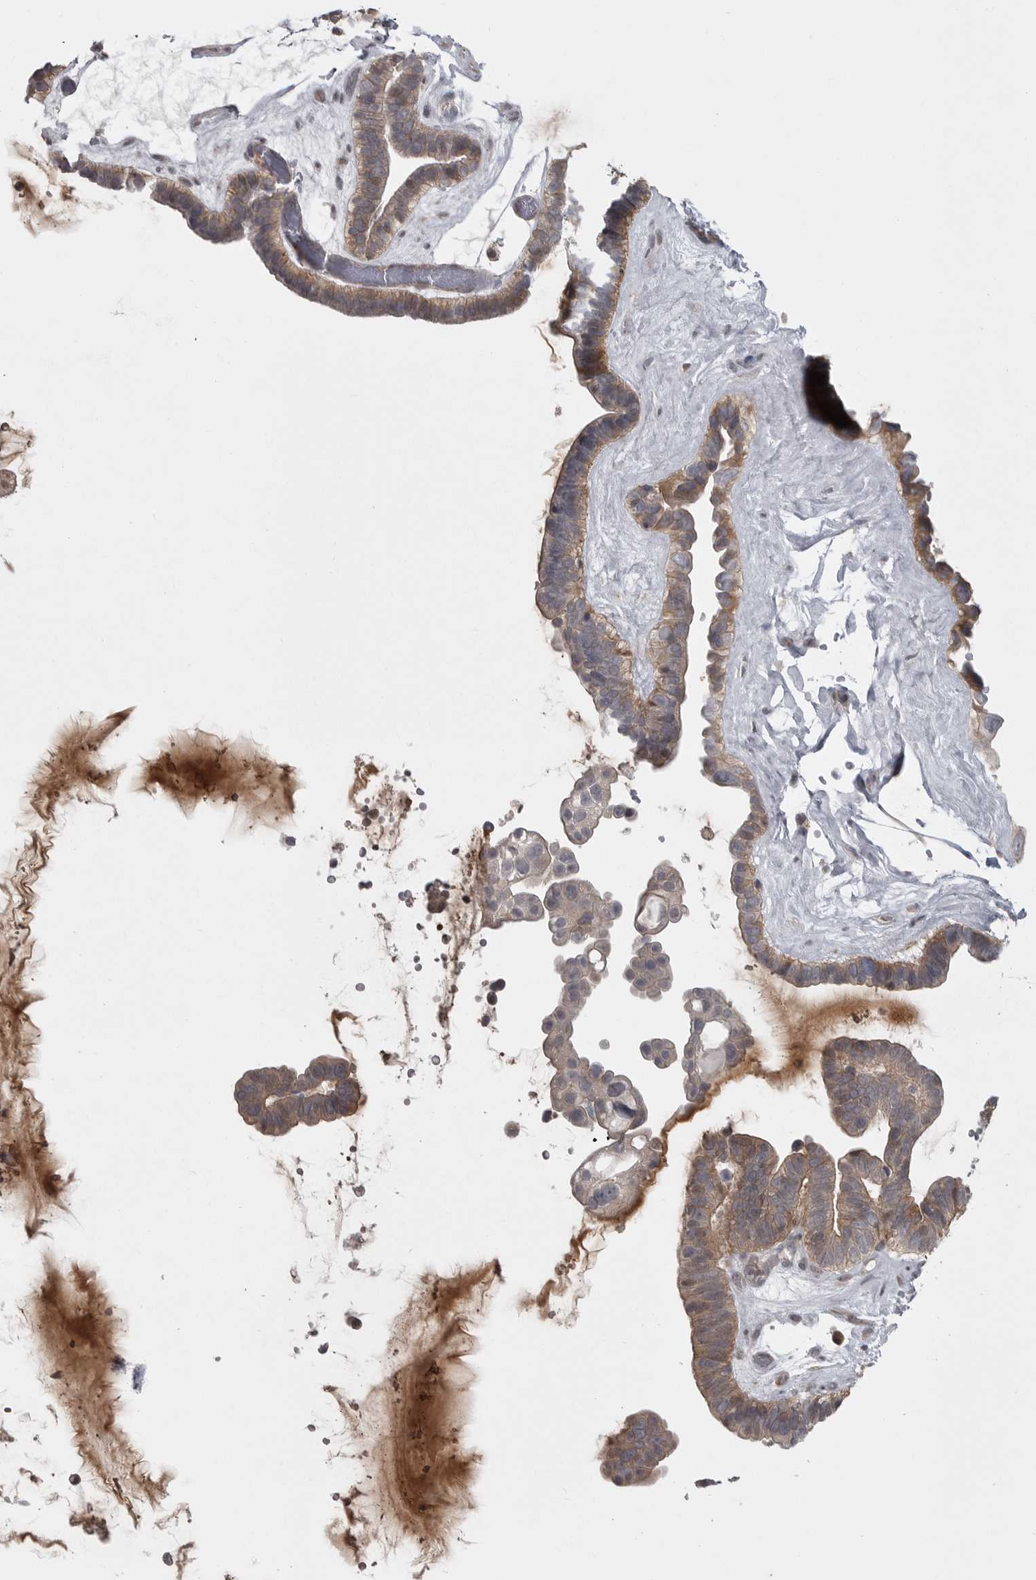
{"staining": {"intensity": "moderate", "quantity": ">75%", "location": "cytoplasmic/membranous"}, "tissue": "ovarian cancer", "cell_type": "Tumor cells", "image_type": "cancer", "snomed": [{"axis": "morphology", "description": "Cystadenocarcinoma, serous, NOS"}, {"axis": "topography", "description": "Ovary"}], "caption": "Ovarian cancer stained with a protein marker demonstrates moderate staining in tumor cells.", "gene": "PPP1R9A", "patient": {"sex": "female", "age": 56}}